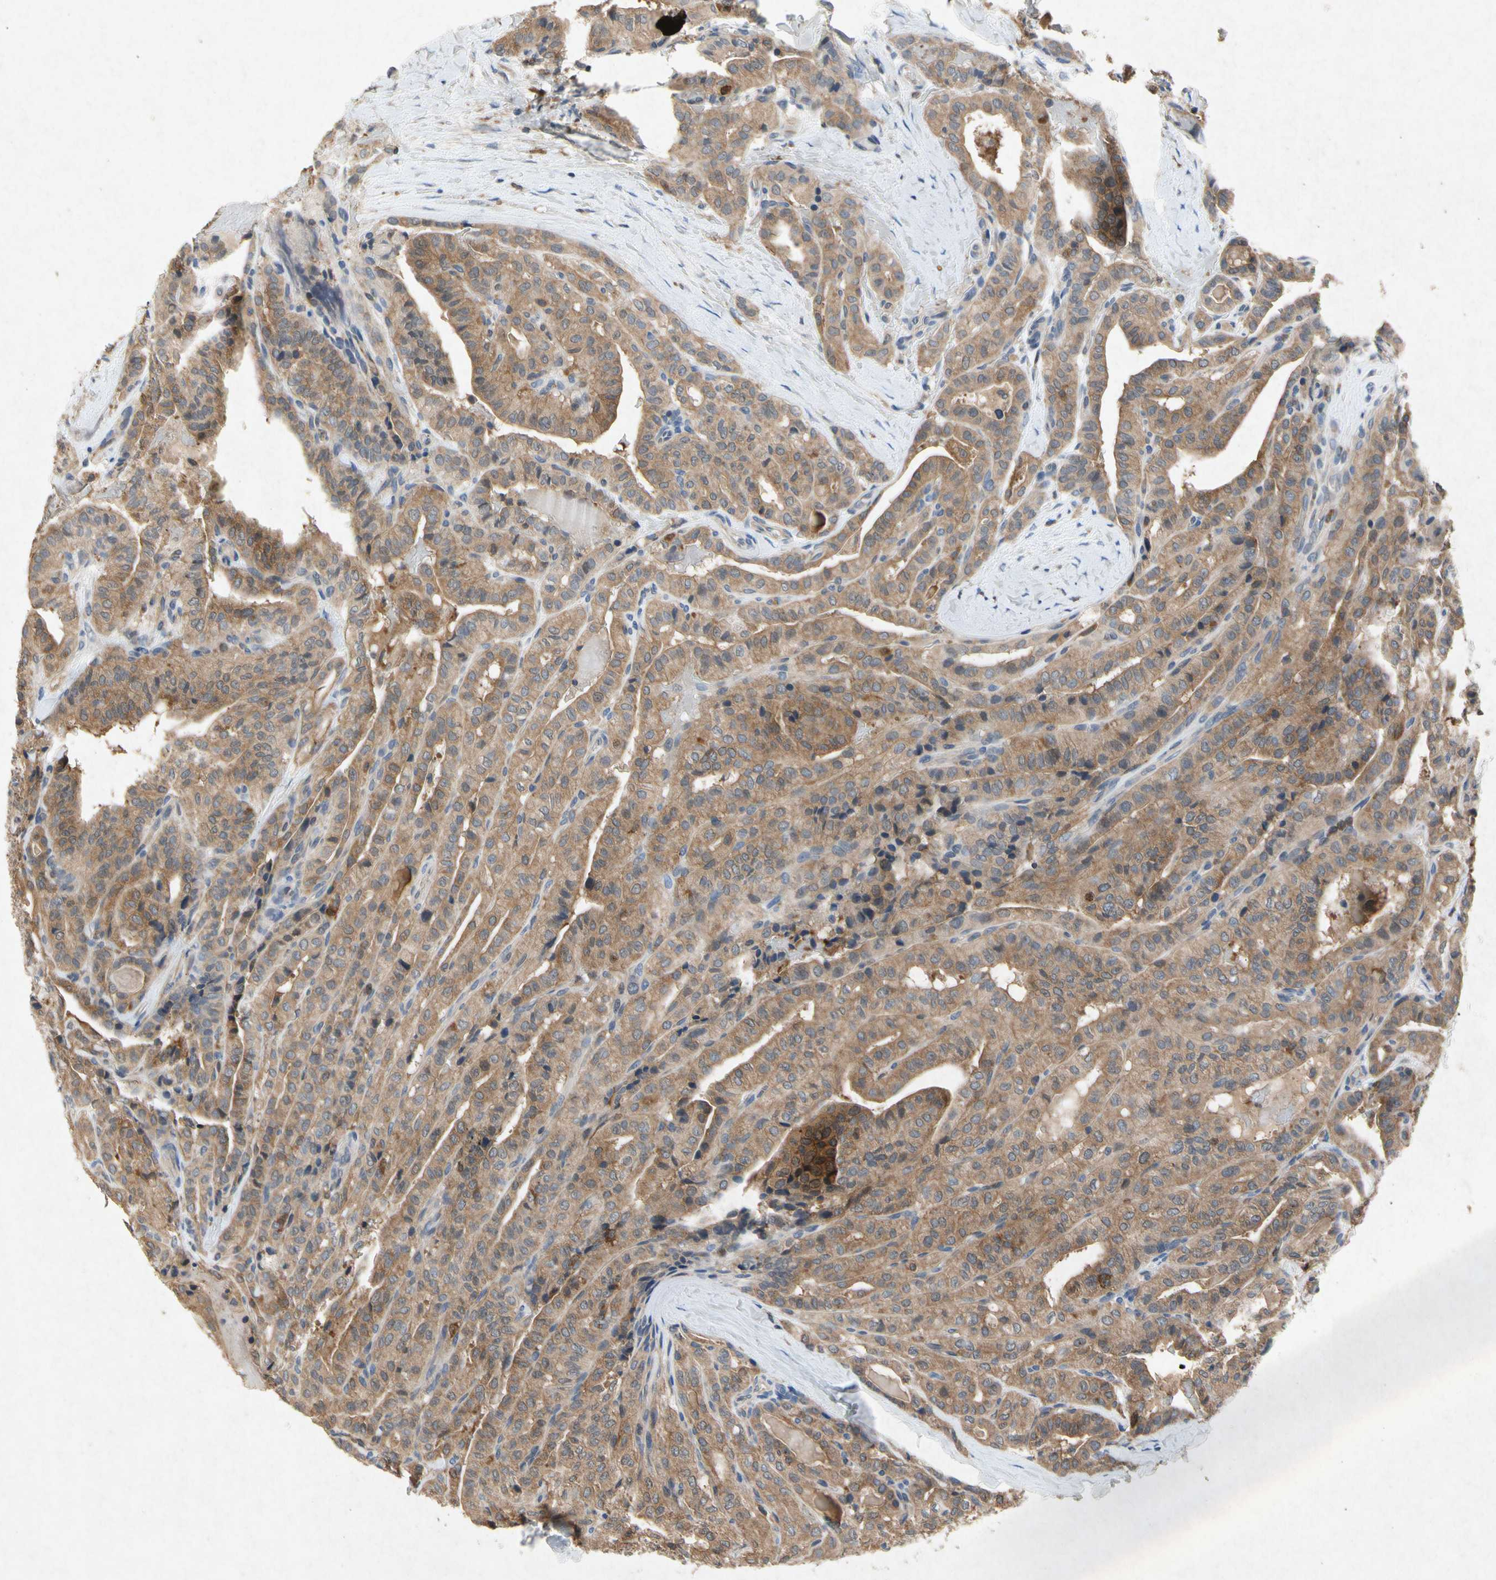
{"staining": {"intensity": "moderate", "quantity": ">75%", "location": "cytoplasmic/membranous"}, "tissue": "thyroid cancer", "cell_type": "Tumor cells", "image_type": "cancer", "snomed": [{"axis": "morphology", "description": "Papillary adenocarcinoma, NOS"}, {"axis": "topography", "description": "Thyroid gland"}], "caption": "Immunohistochemistry (IHC) micrograph of human thyroid cancer stained for a protein (brown), which demonstrates medium levels of moderate cytoplasmic/membranous staining in approximately >75% of tumor cells.", "gene": "RPS6KA1", "patient": {"sex": "male", "age": 77}}